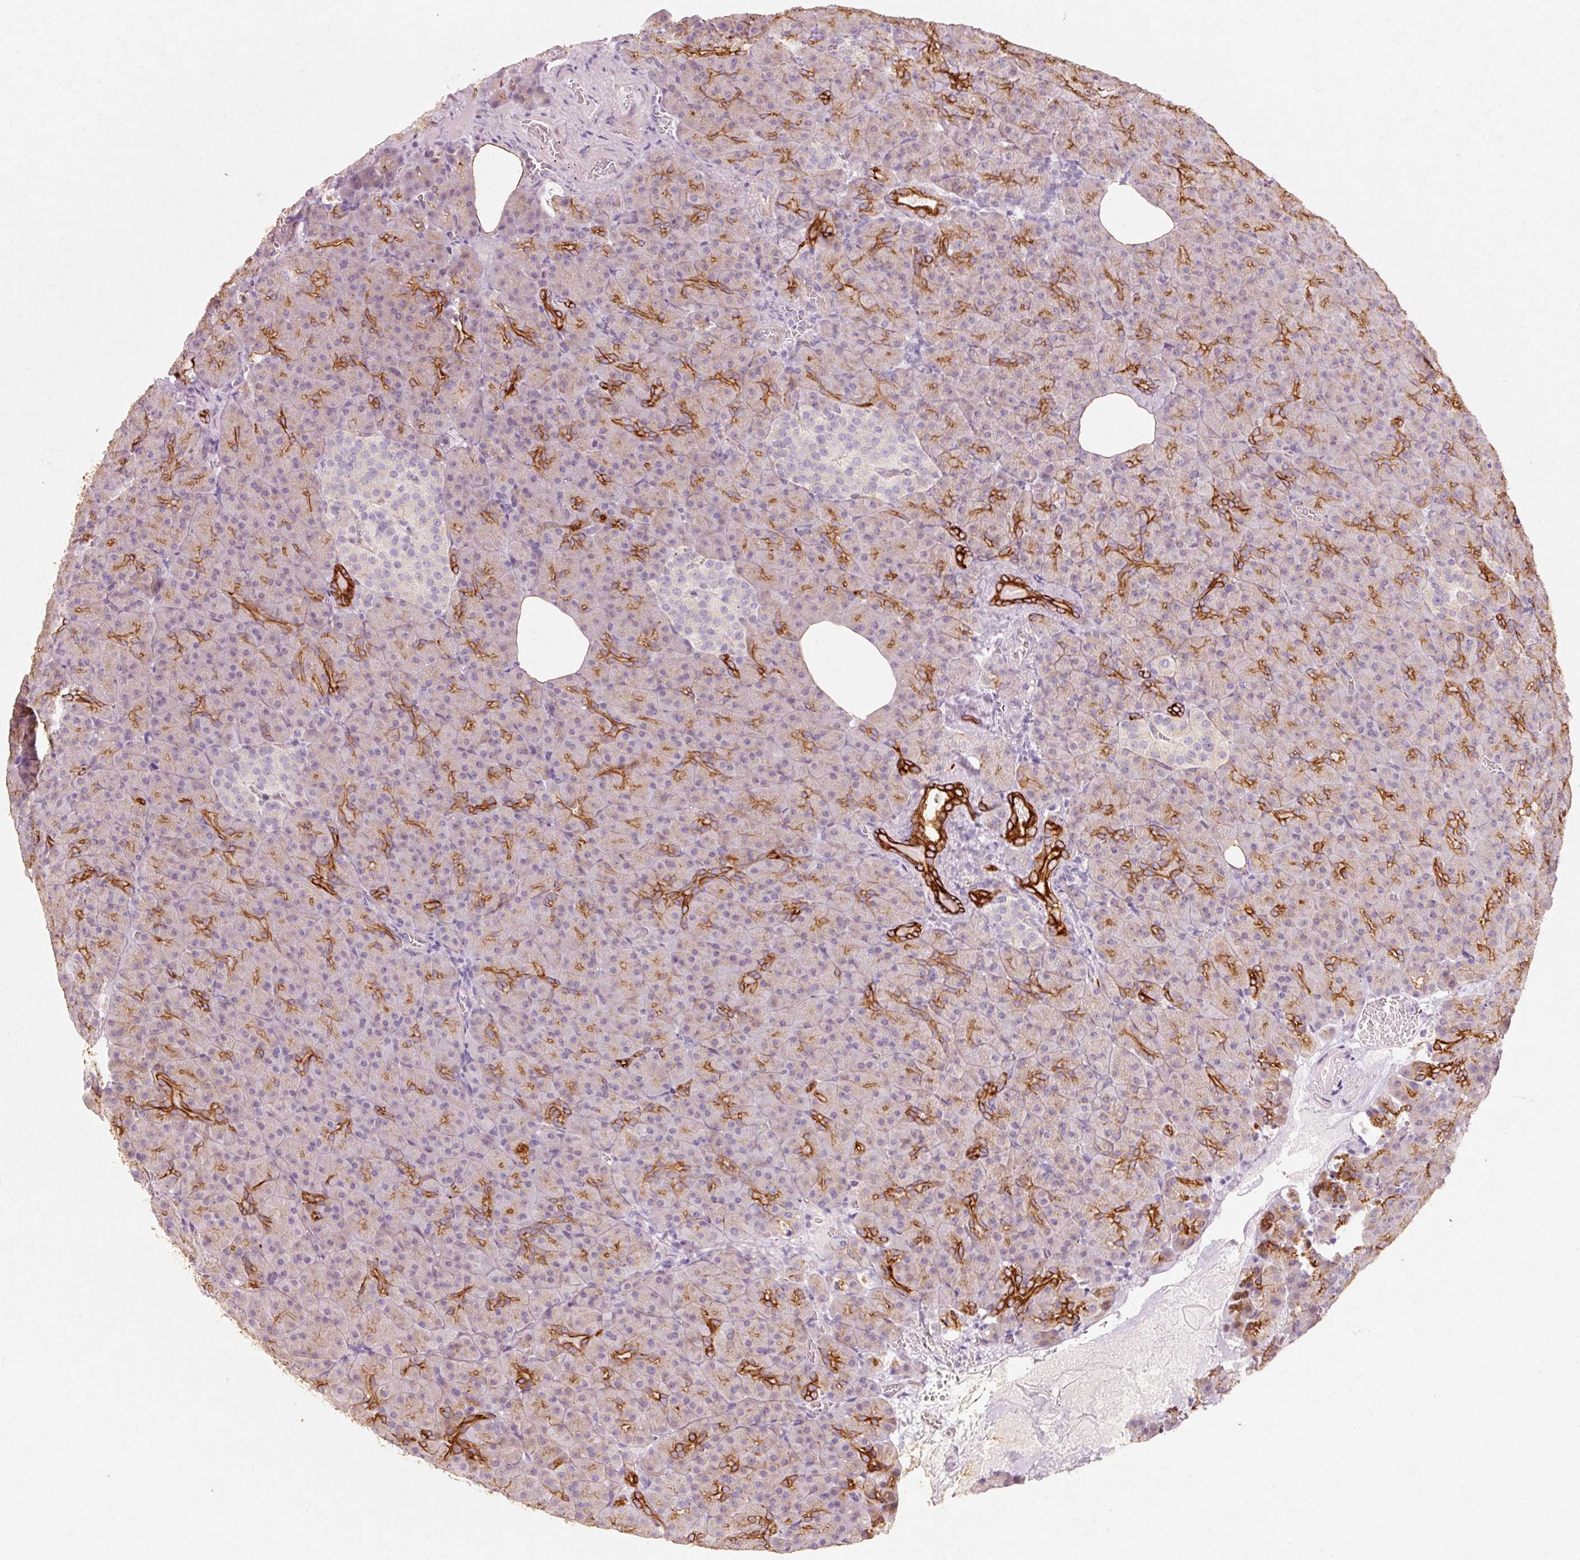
{"staining": {"intensity": "strong", "quantity": "<25%", "location": "cytoplasmic/membranous"}, "tissue": "pancreas", "cell_type": "Exocrine glandular cells", "image_type": "normal", "snomed": [{"axis": "morphology", "description": "Normal tissue, NOS"}, {"axis": "topography", "description": "Pancreas"}], "caption": "A medium amount of strong cytoplasmic/membranous expression is appreciated in approximately <25% of exocrine glandular cells in unremarkable pancreas. (Stains: DAB (3,3'-diaminobenzidine) in brown, nuclei in blue, Microscopy: brightfield microscopy at high magnification).", "gene": "TRIM73", "patient": {"sex": "female", "age": 74}}